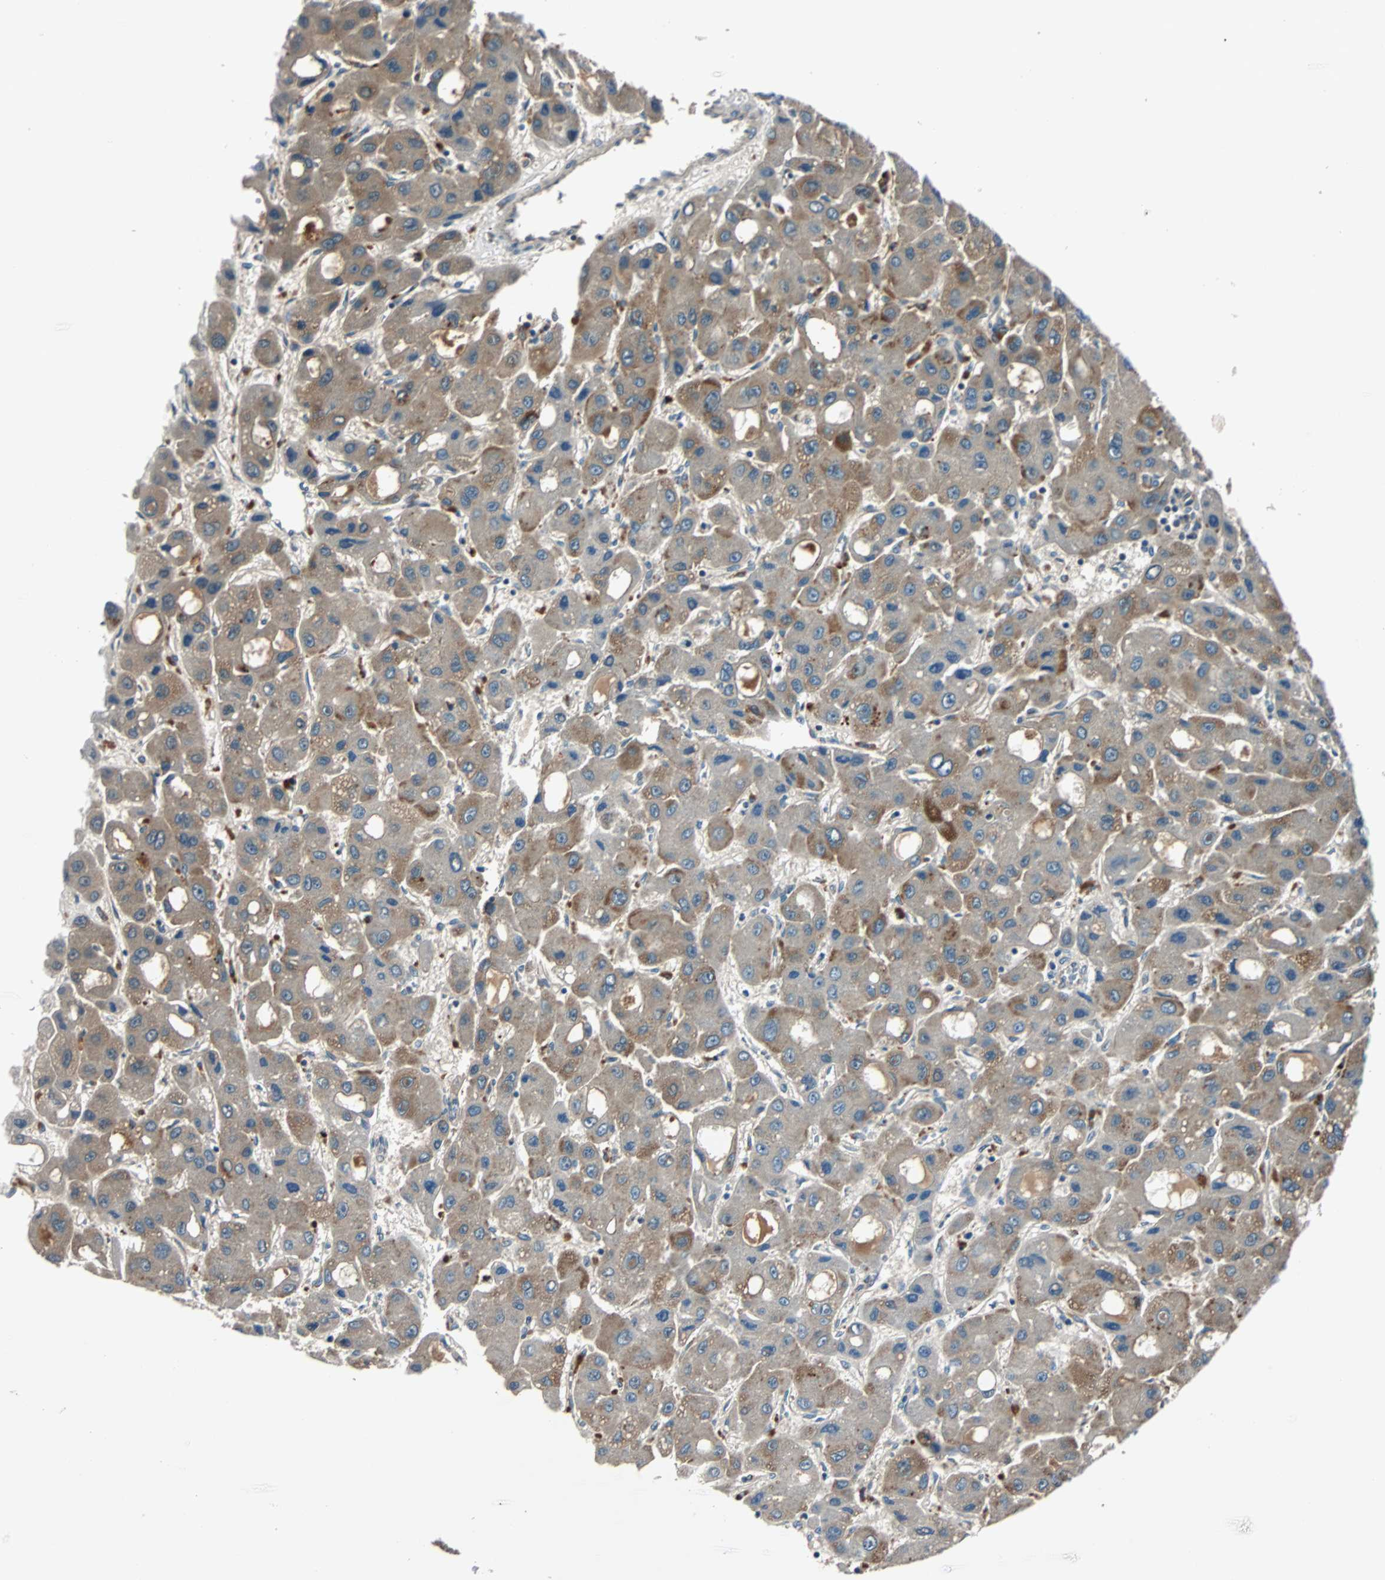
{"staining": {"intensity": "moderate", "quantity": ">75%", "location": "cytoplasmic/membranous"}, "tissue": "liver cancer", "cell_type": "Tumor cells", "image_type": "cancer", "snomed": [{"axis": "morphology", "description": "Carcinoma, Hepatocellular, NOS"}, {"axis": "topography", "description": "Liver"}], "caption": "Protein expression analysis of liver cancer shows moderate cytoplasmic/membranous expression in about >75% of tumor cells.", "gene": "ARF1", "patient": {"sex": "male", "age": 55}}